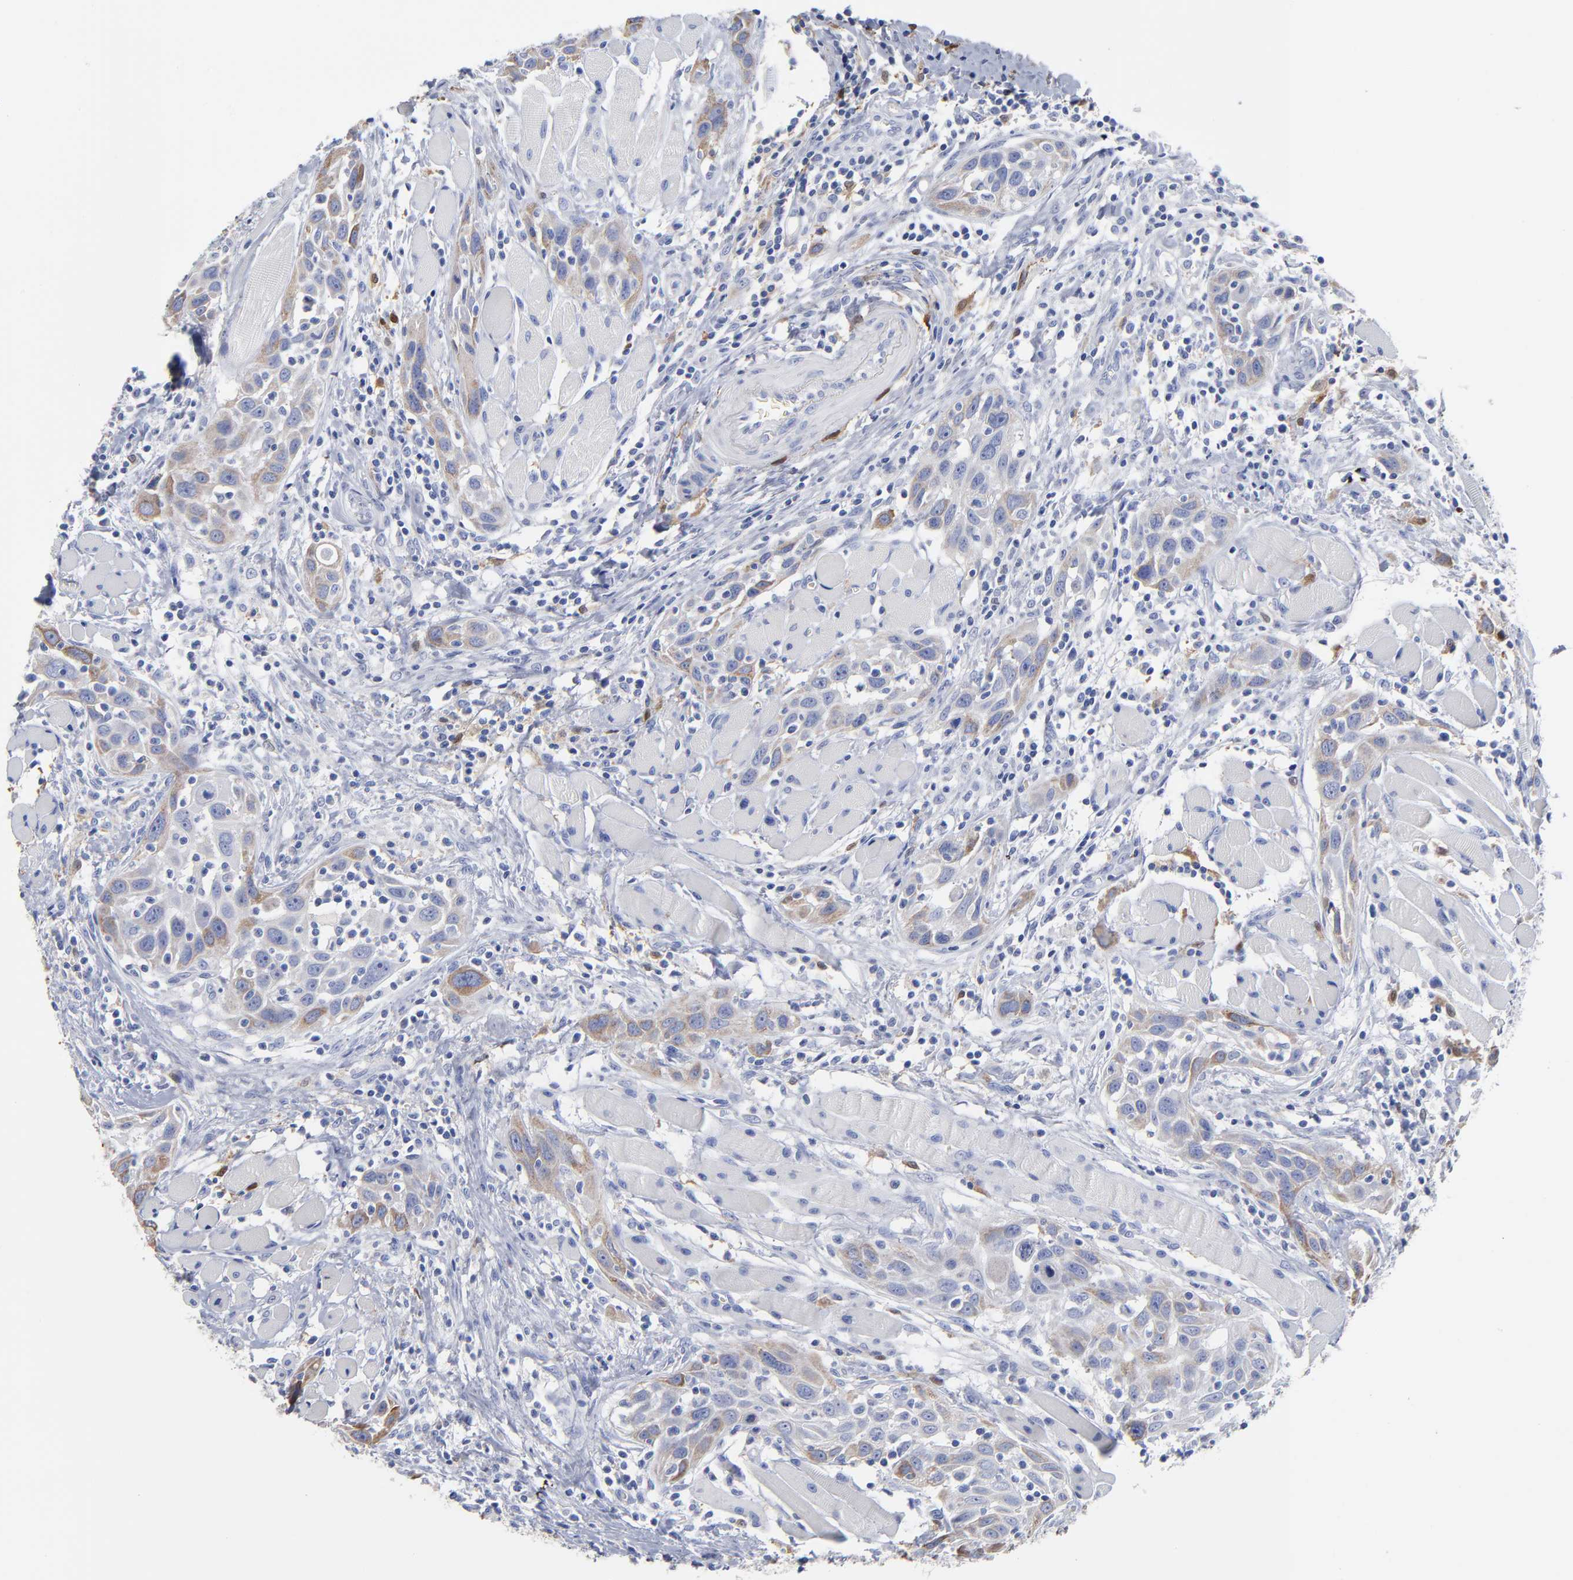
{"staining": {"intensity": "moderate", "quantity": ">75%", "location": "cytoplasmic/membranous"}, "tissue": "head and neck cancer", "cell_type": "Tumor cells", "image_type": "cancer", "snomed": [{"axis": "morphology", "description": "Squamous cell carcinoma, NOS"}, {"axis": "topography", "description": "Oral tissue"}, {"axis": "topography", "description": "Head-Neck"}], "caption": "About >75% of tumor cells in head and neck cancer display moderate cytoplasmic/membranous protein expression as visualized by brown immunohistochemical staining.", "gene": "PTP4A1", "patient": {"sex": "female", "age": 50}}